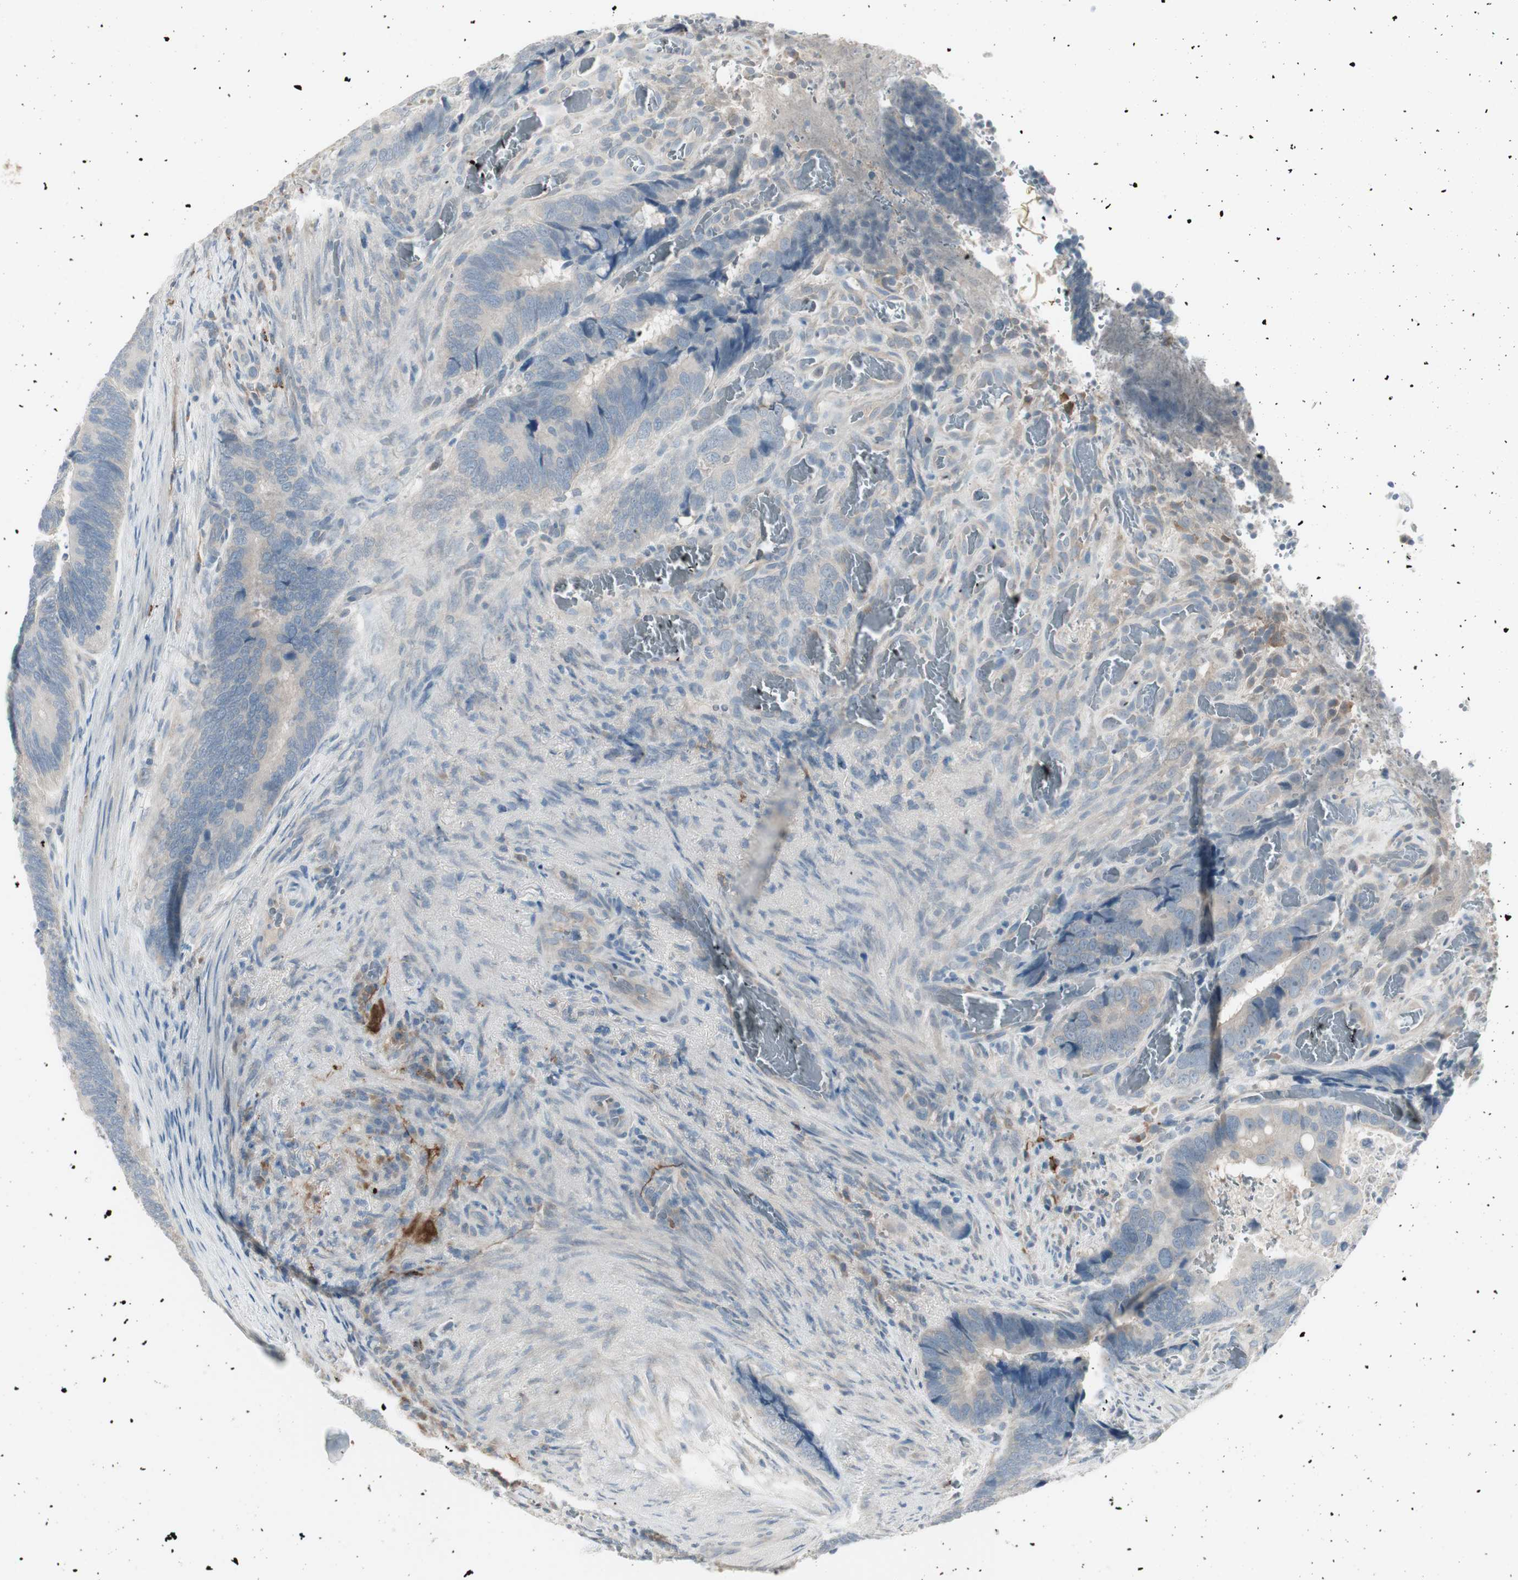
{"staining": {"intensity": "weak", "quantity": "<25%", "location": "cytoplasmic/membranous"}, "tissue": "colorectal cancer", "cell_type": "Tumor cells", "image_type": "cancer", "snomed": [{"axis": "morphology", "description": "Adenocarcinoma, NOS"}, {"axis": "topography", "description": "Colon"}], "caption": "A micrograph of colorectal adenocarcinoma stained for a protein demonstrates no brown staining in tumor cells.", "gene": "MAPRE3", "patient": {"sex": "male", "age": 72}}